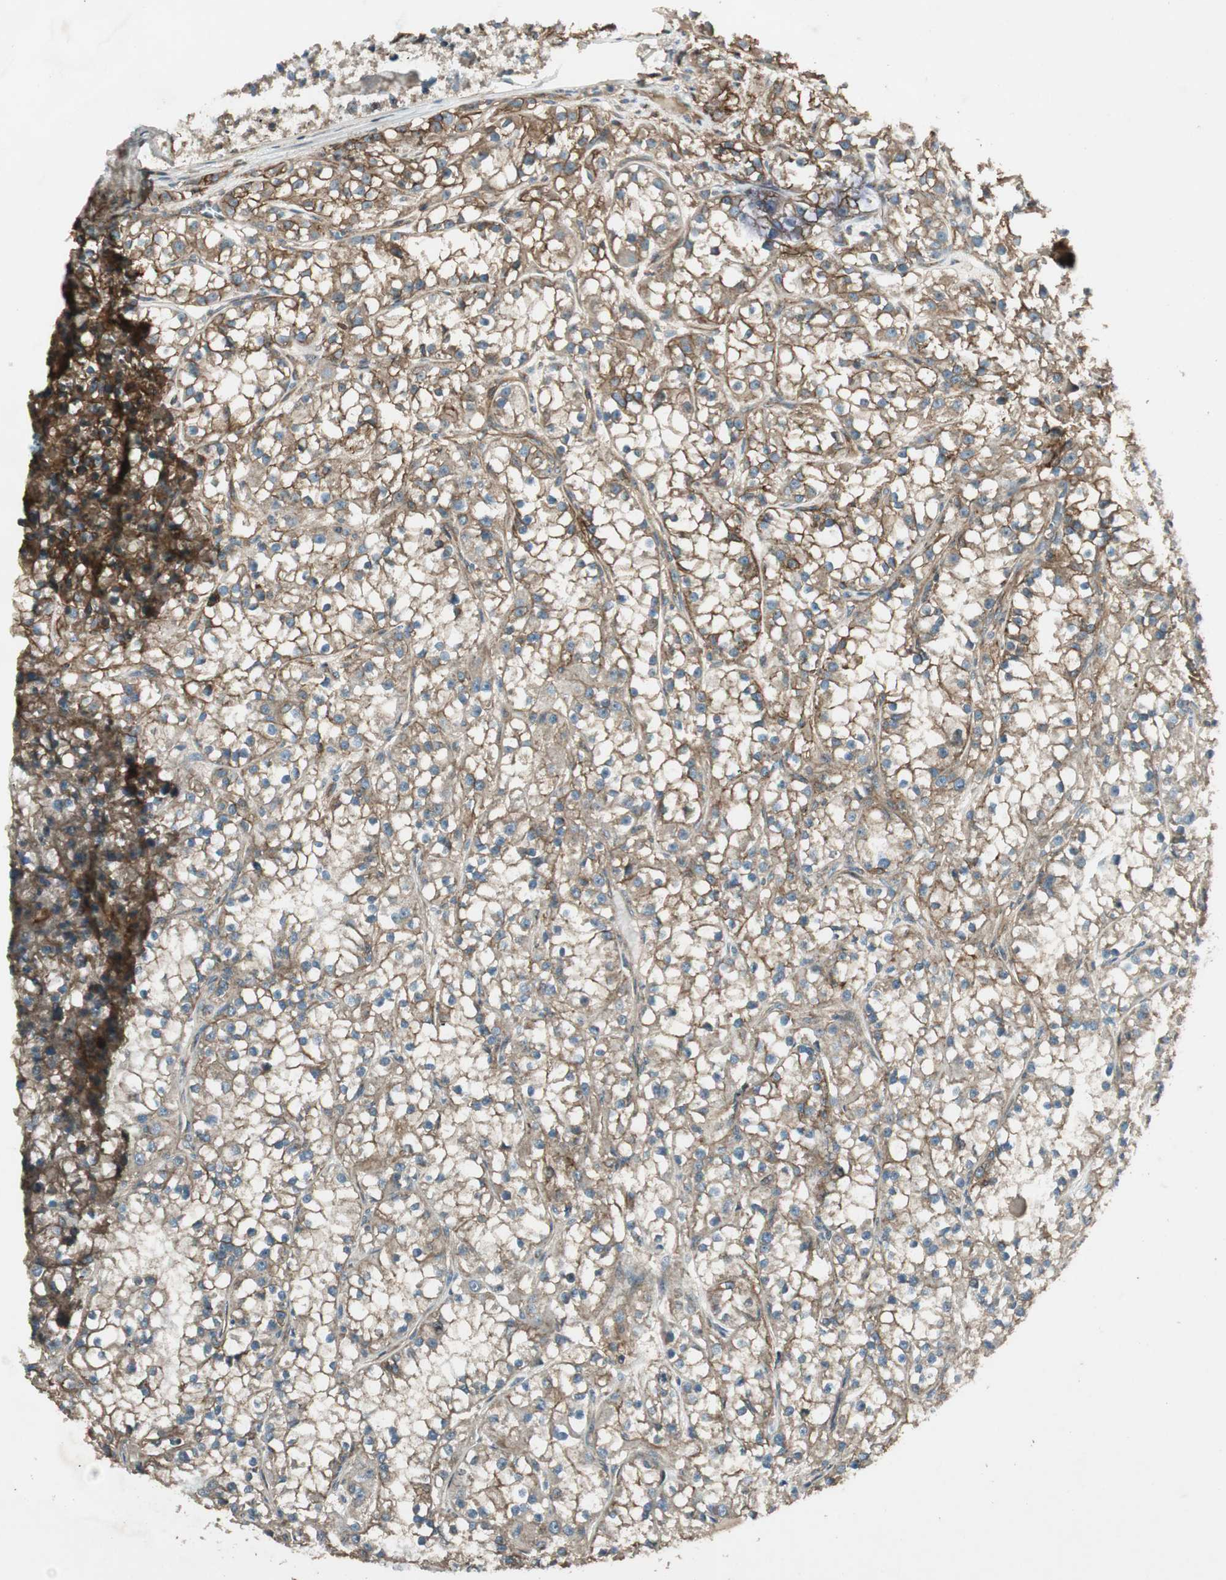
{"staining": {"intensity": "moderate", "quantity": ">75%", "location": "cytoplasmic/membranous"}, "tissue": "renal cancer", "cell_type": "Tumor cells", "image_type": "cancer", "snomed": [{"axis": "morphology", "description": "Adenocarcinoma, NOS"}, {"axis": "topography", "description": "Kidney"}], "caption": "Tumor cells demonstrate medium levels of moderate cytoplasmic/membranous staining in about >75% of cells in human renal cancer.", "gene": "BTN3A3", "patient": {"sex": "female", "age": 52}}